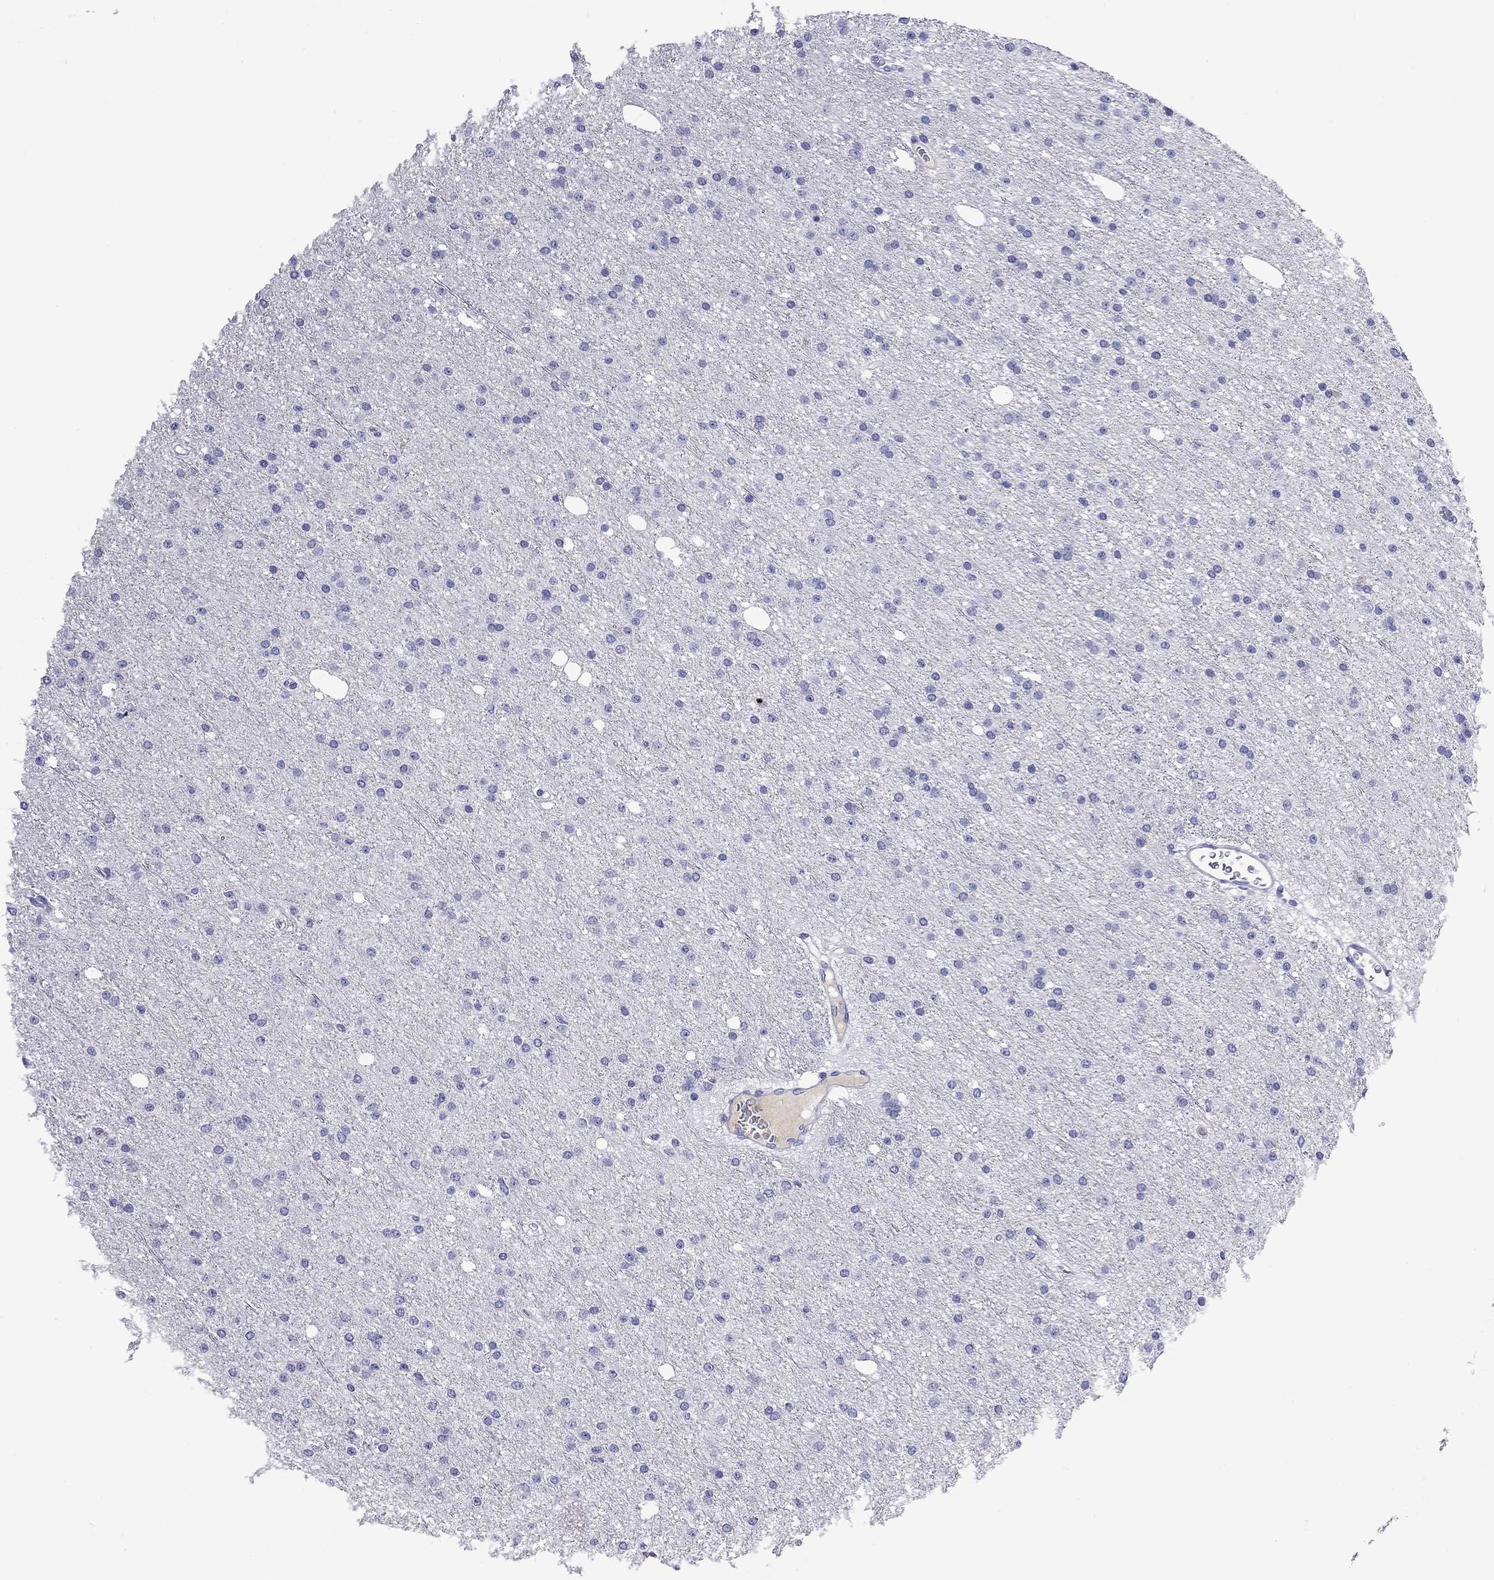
{"staining": {"intensity": "negative", "quantity": "none", "location": "none"}, "tissue": "glioma", "cell_type": "Tumor cells", "image_type": "cancer", "snomed": [{"axis": "morphology", "description": "Glioma, malignant, Low grade"}, {"axis": "topography", "description": "Brain"}], "caption": "Immunohistochemical staining of glioma exhibits no significant staining in tumor cells.", "gene": "CMYA5", "patient": {"sex": "male", "age": 27}}